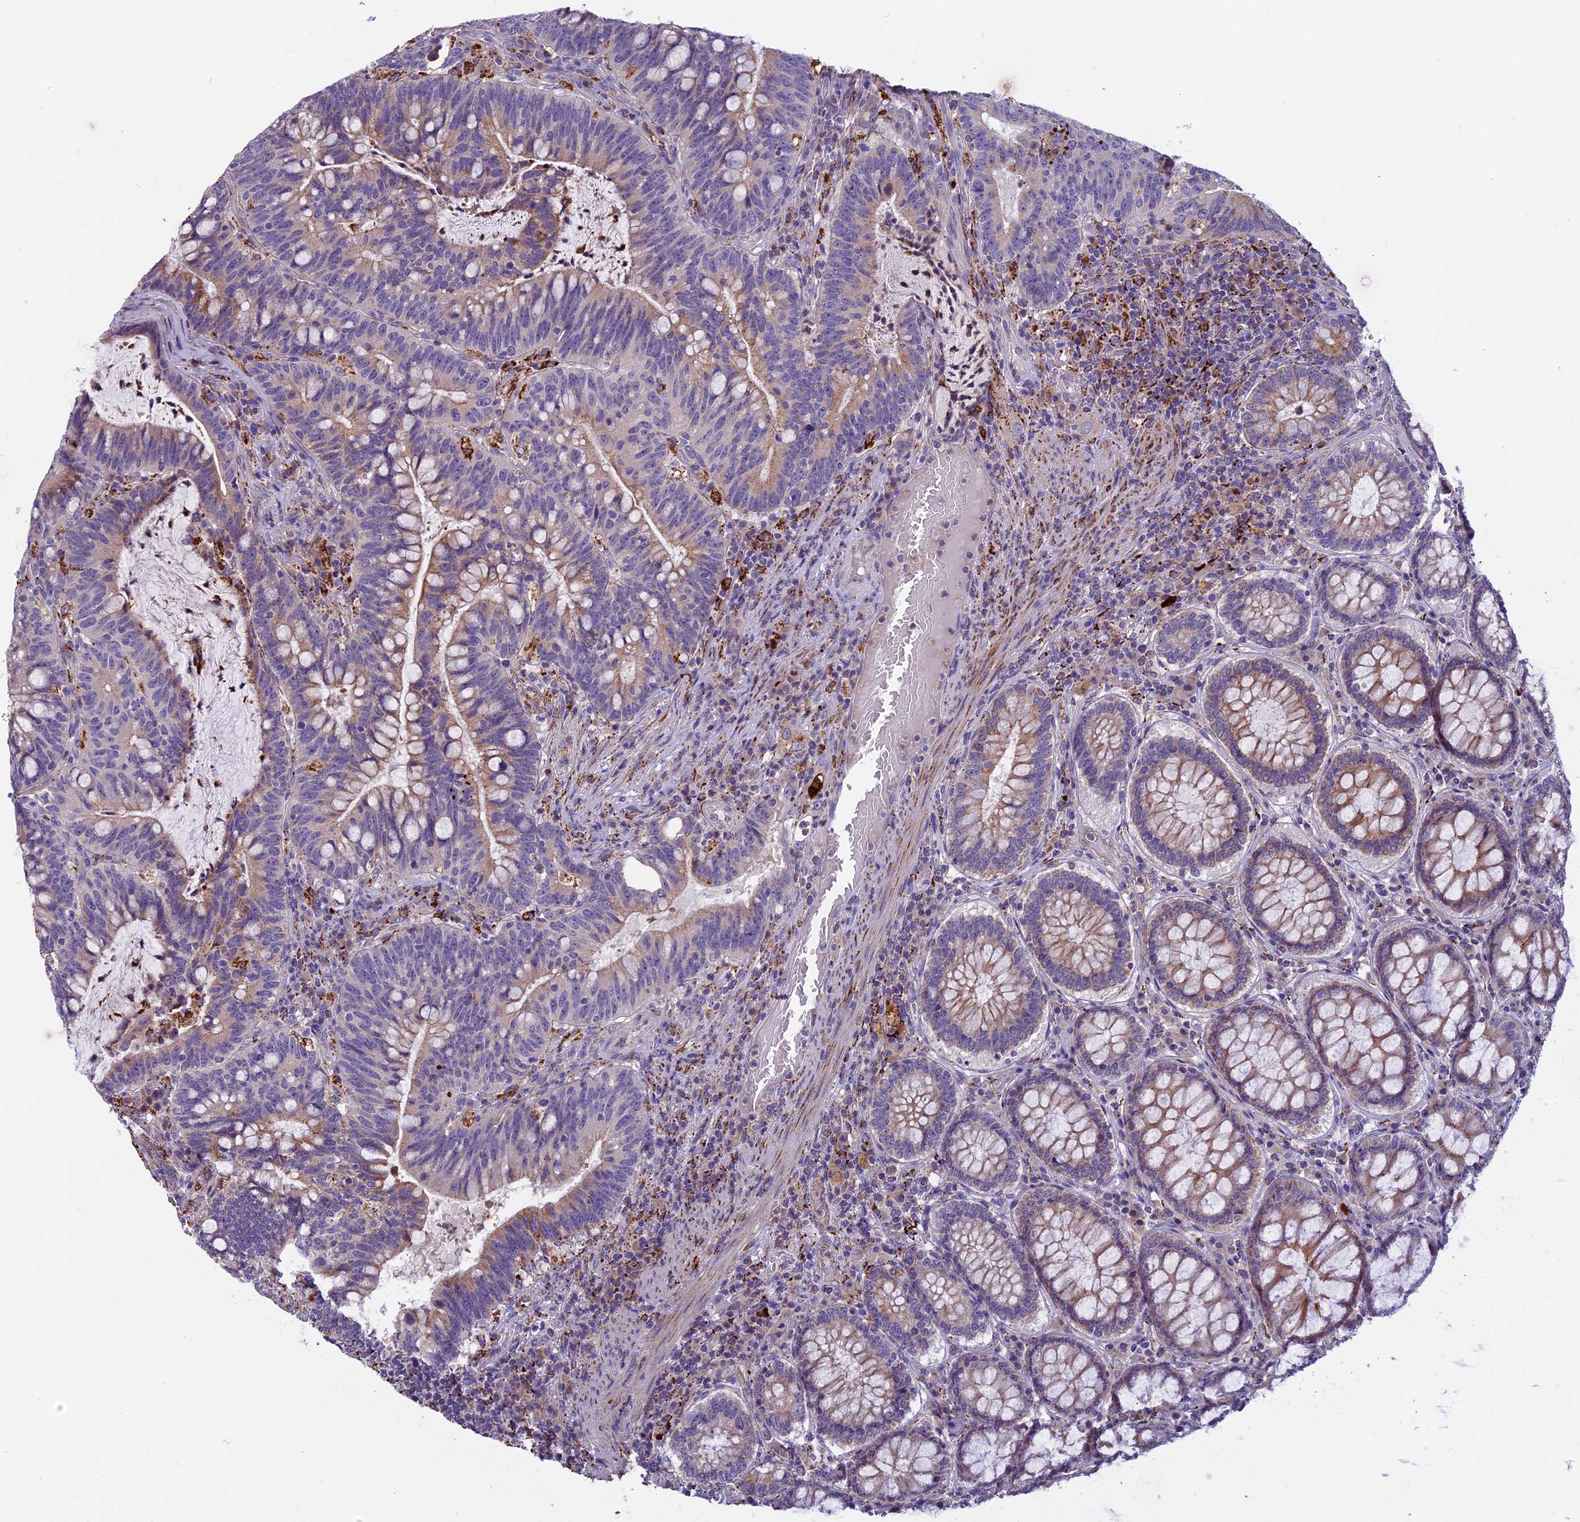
{"staining": {"intensity": "moderate", "quantity": "25%-75%", "location": "cytoplasmic/membranous"}, "tissue": "colorectal cancer", "cell_type": "Tumor cells", "image_type": "cancer", "snomed": [{"axis": "morphology", "description": "Adenocarcinoma, NOS"}, {"axis": "topography", "description": "Colon"}], "caption": "Protein analysis of adenocarcinoma (colorectal) tissue demonstrates moderate cytoplasmic/membranous positivity in approximately 25%-75% of tumor cells.", "gene": "SEMA7A", "patient": {"sex": "female", "age": 66}}